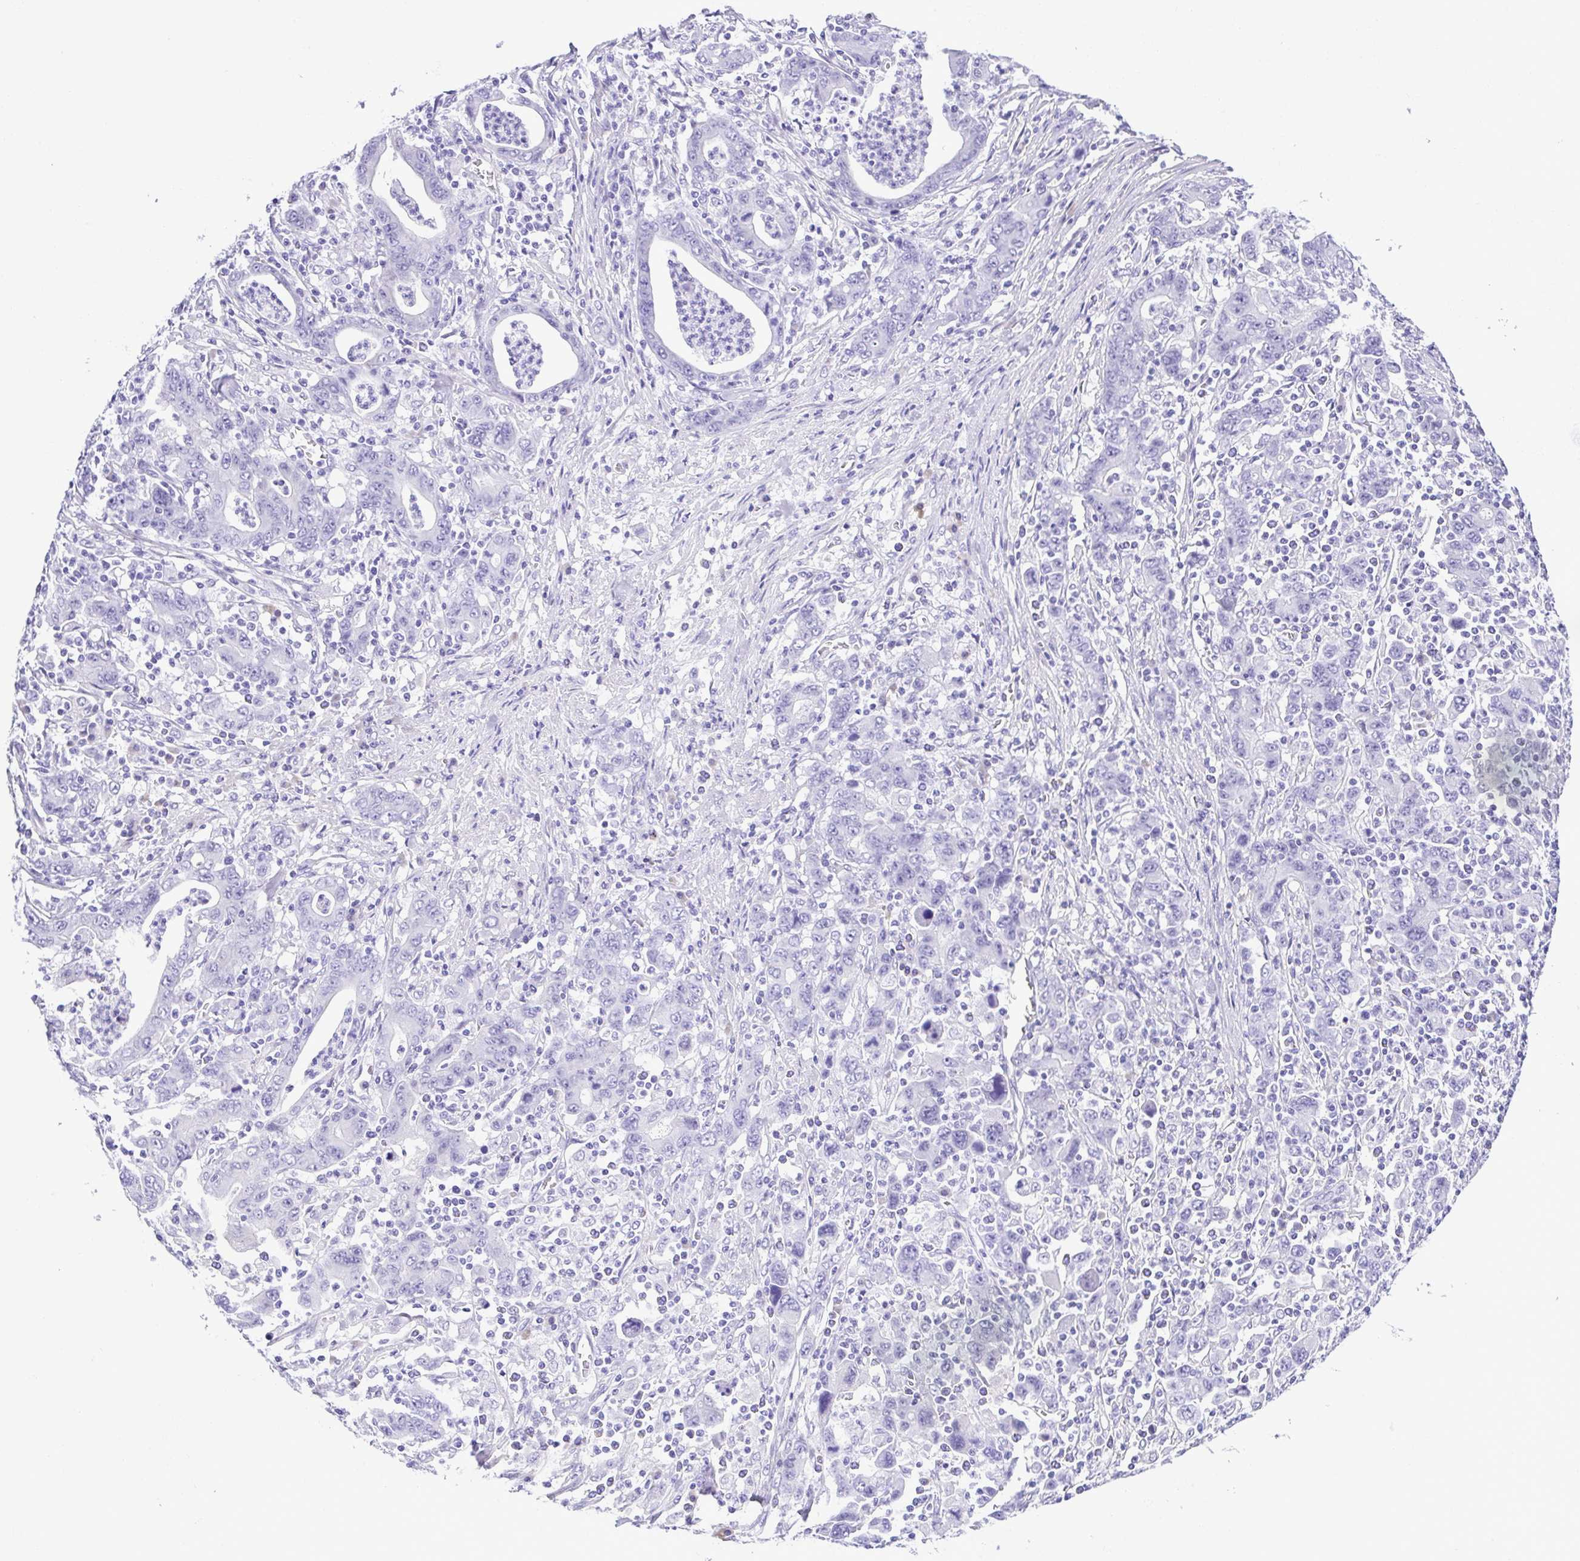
{"staining": {"intensity": "negative", "quantity": "none", "location": "none"}, "tissue": "stomach cancer", "cell_type": "Tumor cells", "image_type": "cancer", "snomed": [{"axis": "morphology", "description": "Adenocarcinoma, NOS"}, {"axis": "topography", "description": "Stomach, upper"}], "caption": "Immunohistochemistry (IHC) of stomach cancer (adenocarcinoma) exhibits no positivity in tumor cells.", "gene": "PAK3", "patient": {"sex": "male", "age": 69}}